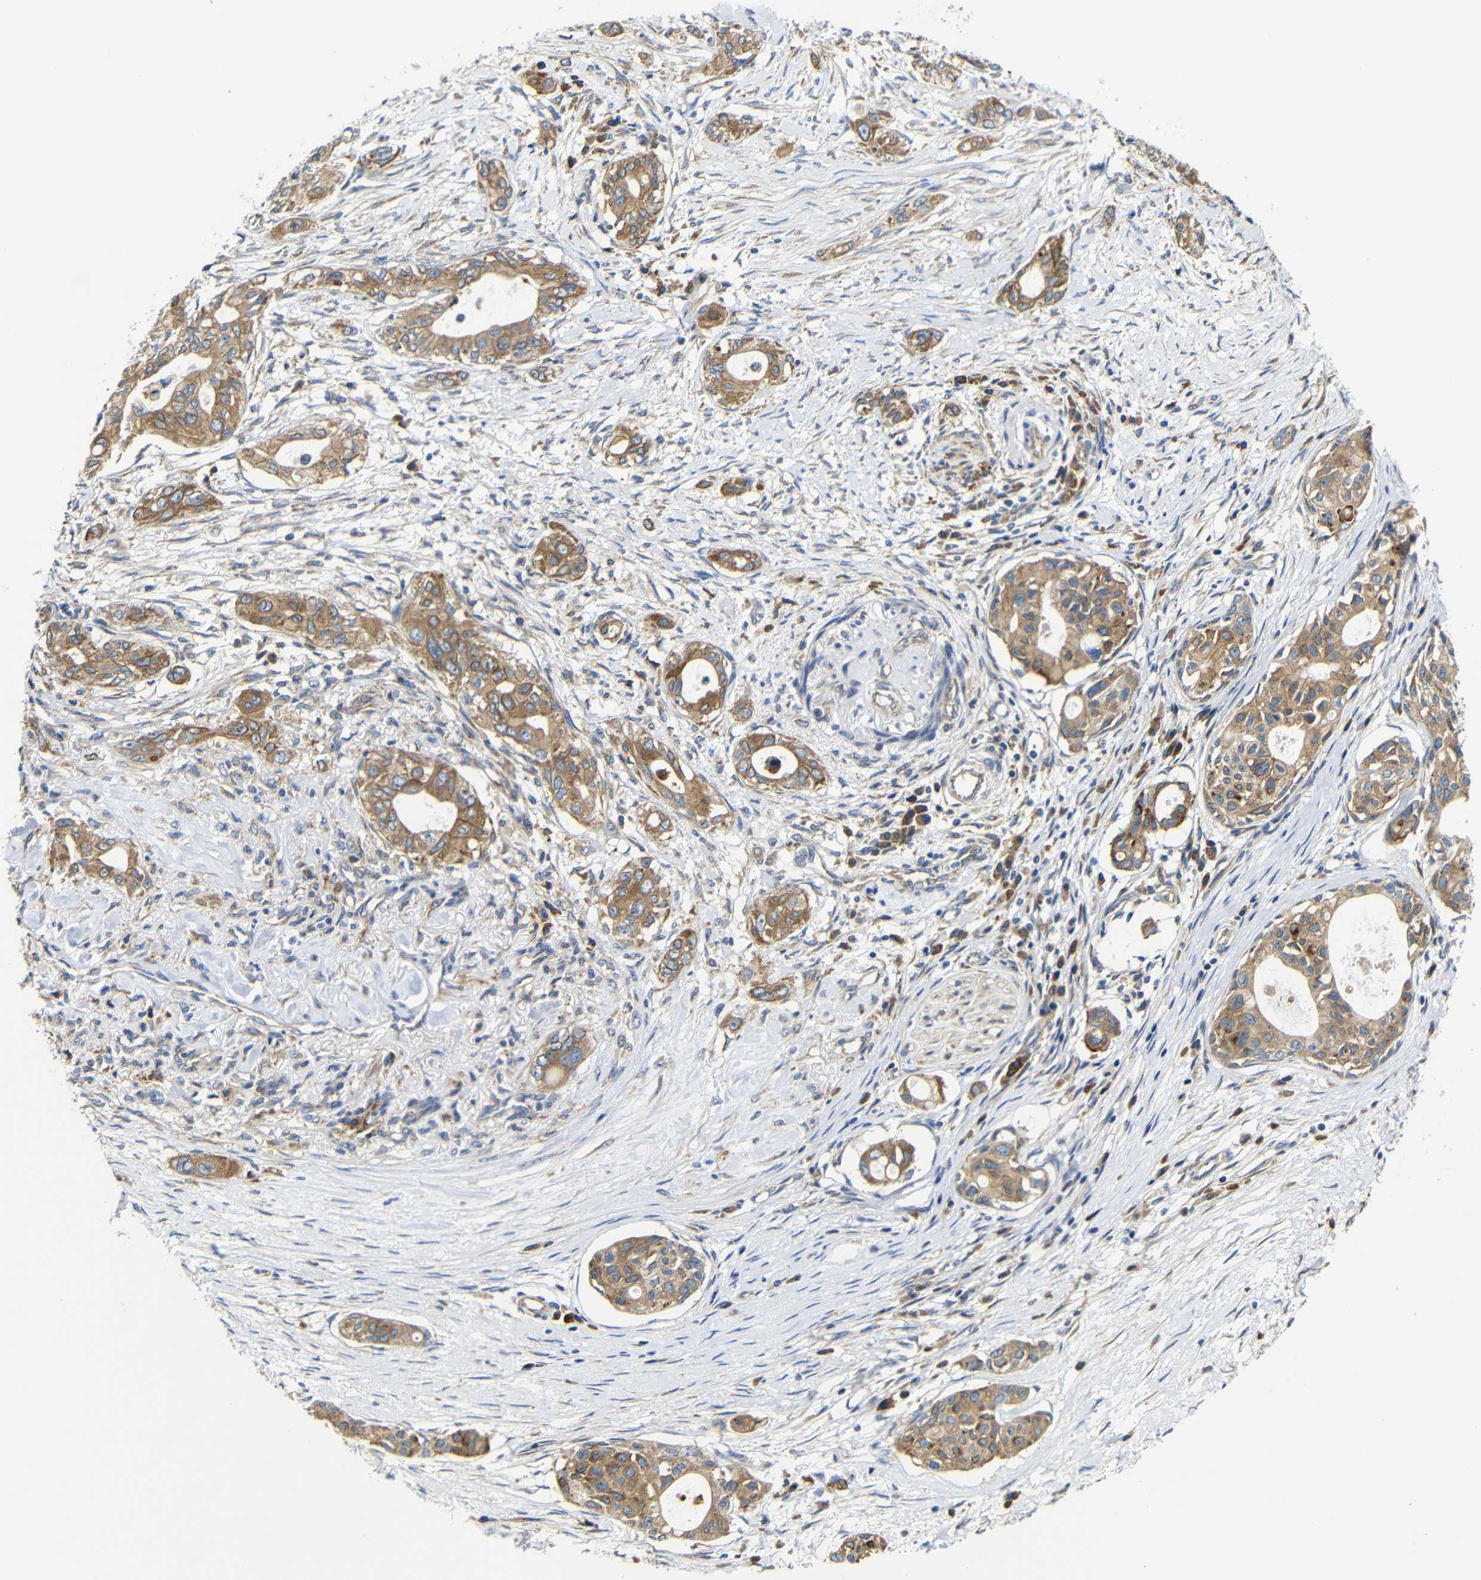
{"staining": {"intensity": "moderate", "quantity": ">75%", "location": "cytoplasmic/membranous"}, "tissue": "pancreatic cancer", "cell_type": "Tumor cells", "image_type": "cancer", "snomed": [{"axis": "morphology", "description": "Adenocarcinoma, NOS"}, {"axis": "topography", "description": "Pancreas"}], "caption": "An image of adenocarcinoma (pancreatic) stained for a protein exhibits moderate cytoplasmic/membranous brown staining in tumor cells. The protein is stained brown, and the nuclei are stained in blue (DAB (3,3'-diaminobenzidine) IHC with brightfield microscopy, high magnification).", "gene": "CLCC1", "patient": {"sex": "female", "age": 60}}